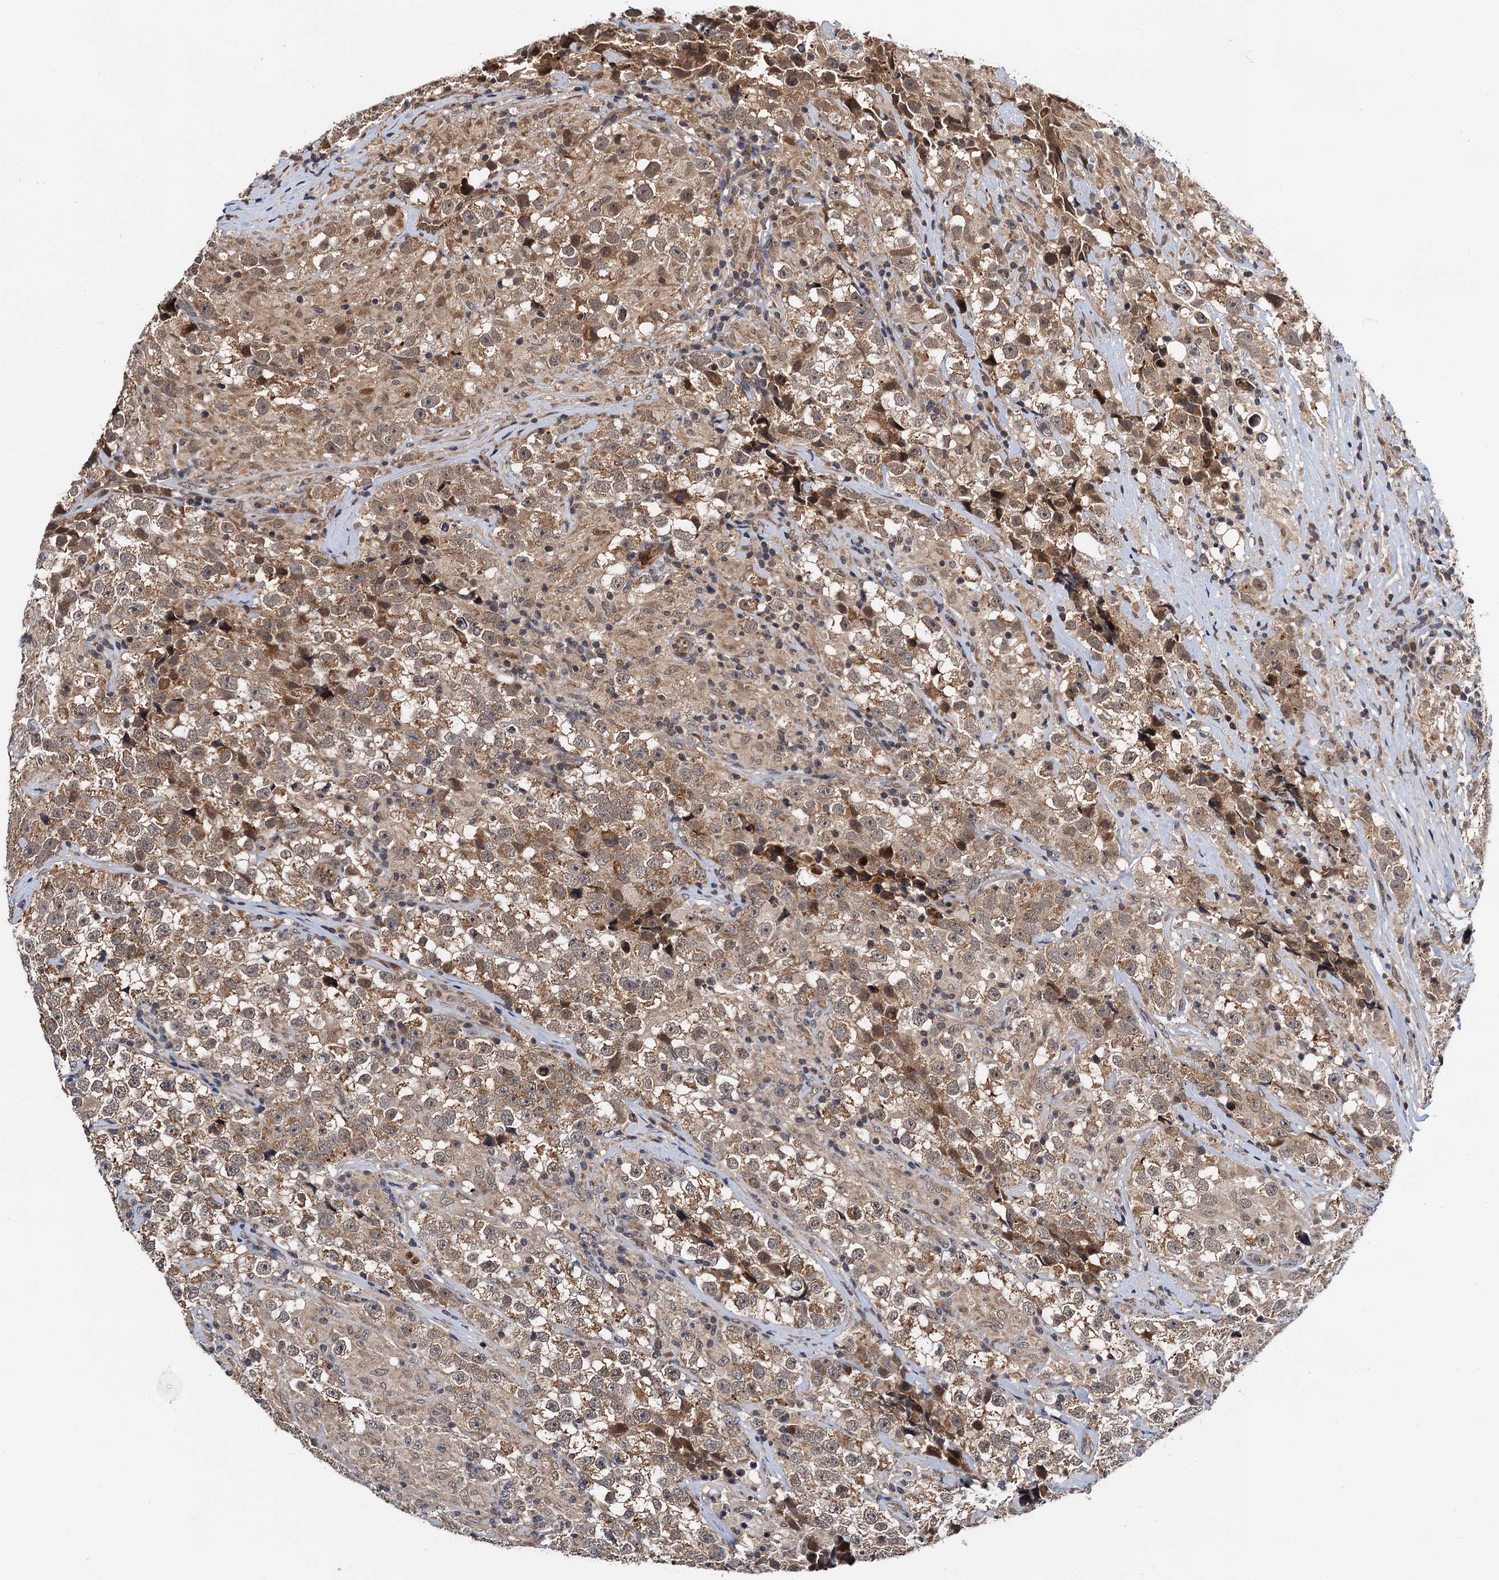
{"staining": {"intensity": "moderate", "quantity": ">75%", "location": "cytoplasmic/membranous"}, "tissue": "testis cancer", "cell_type": "Tumor cells", "image_type": "cancer", "snomed": [{"axis": "morphology", "description": "Seminoma, NOS"}, {"axis": "topography", "description": "Testis"}], "caption": "Testis seminoma tissue exhibits moderate cytoplasmic/membranous expression in approximately >75% of tumor cells", "gene": "NAA16", "patient": {"sex": "male", "age": 46}}